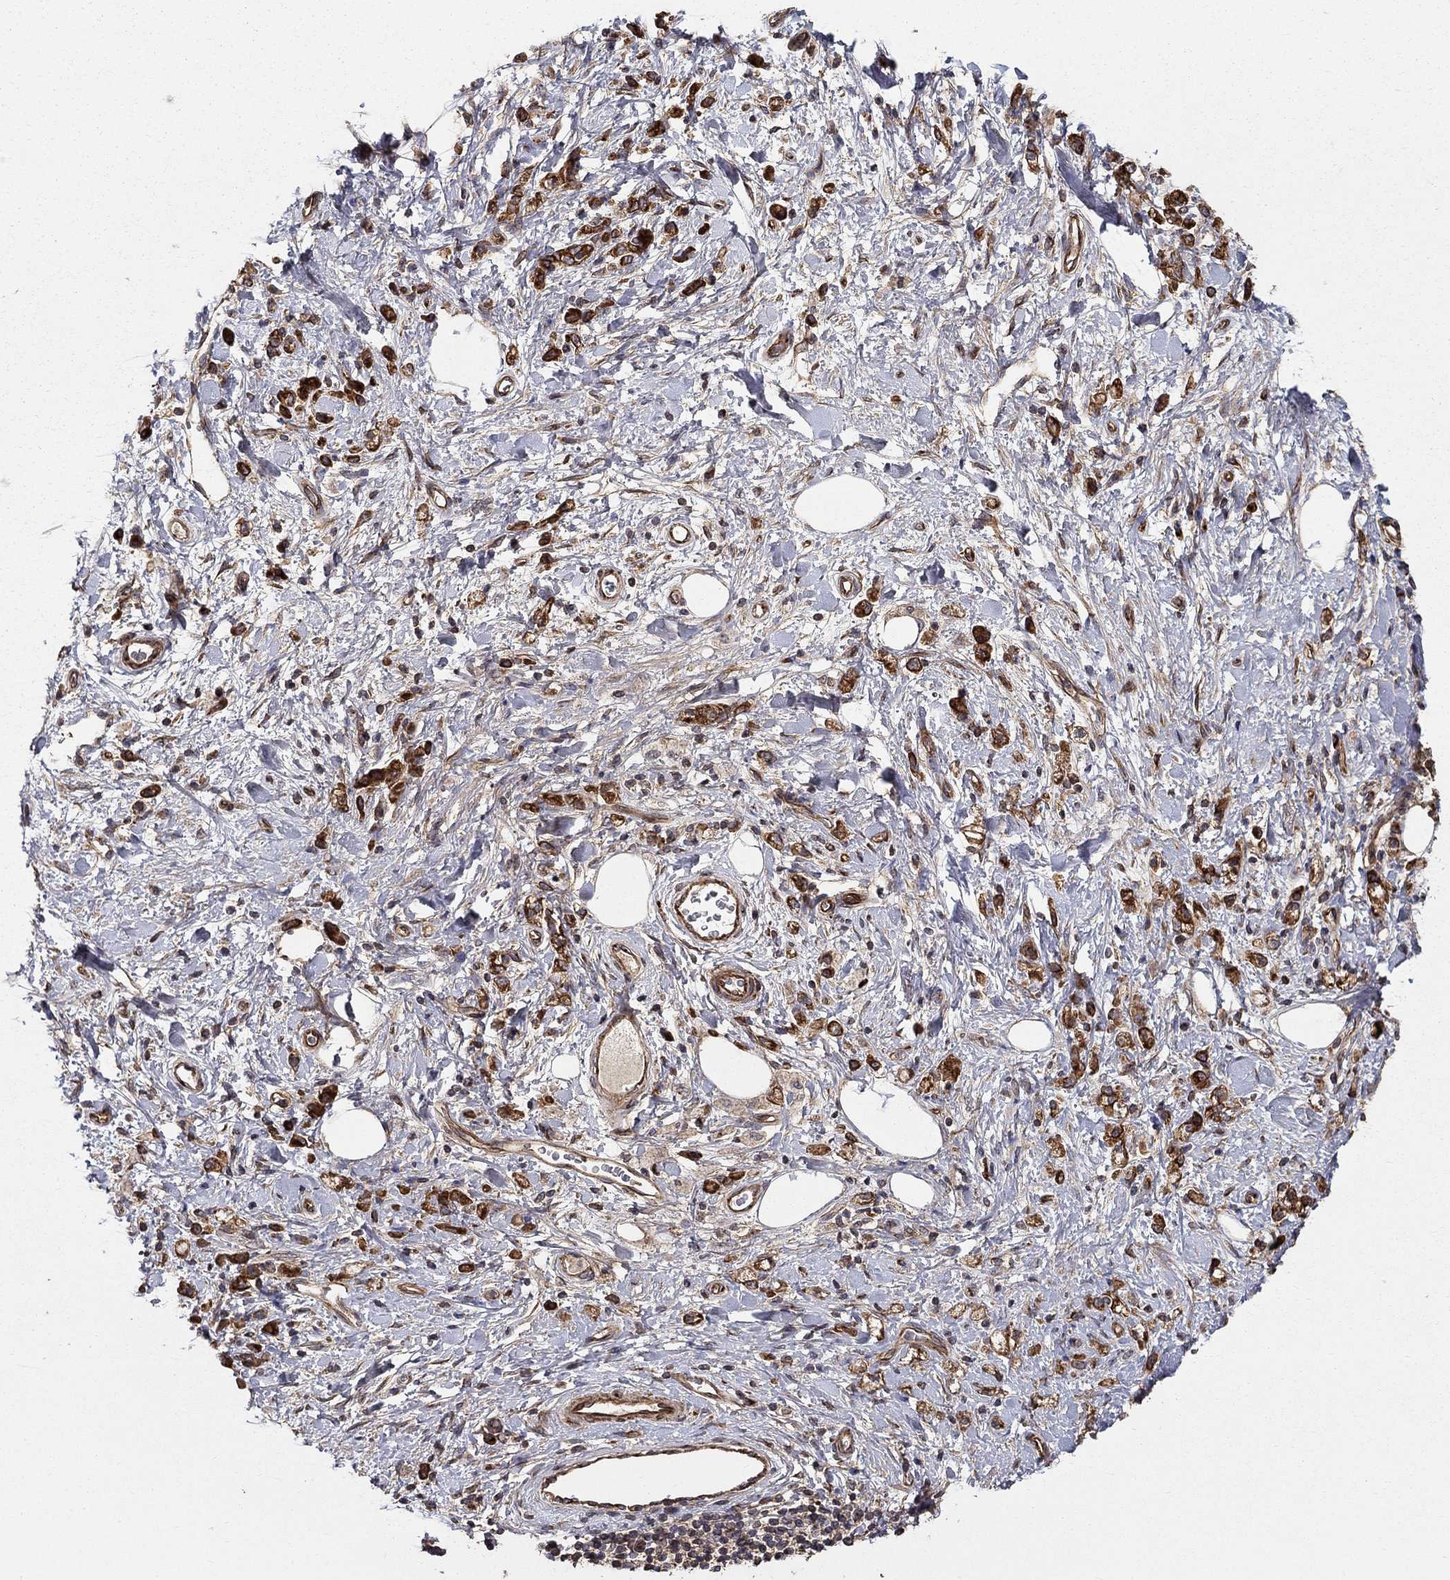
{"staining": {"intensity": "strong", "quantity": ">75%", "location": "cytoplasmic/membranous"}, "tissue": "stomach cancer", "cell_type": "Tumor cells", "image_type": "cancer", "snomed": [{"axis": "morphology", "description": "Adenocarcinoma, NOS"}, {"axis": "topography", "description": "Stomach"}], "caption": "Stomach cancer (adenocarcinoma) stained with immunohistochemistry (IHC) demonstrates strong cytoplasmic/membranous expression in approximately >75% of tumor cells.", "gene": "BMERB1", "patient": {"sex": "male", "age": 77}}